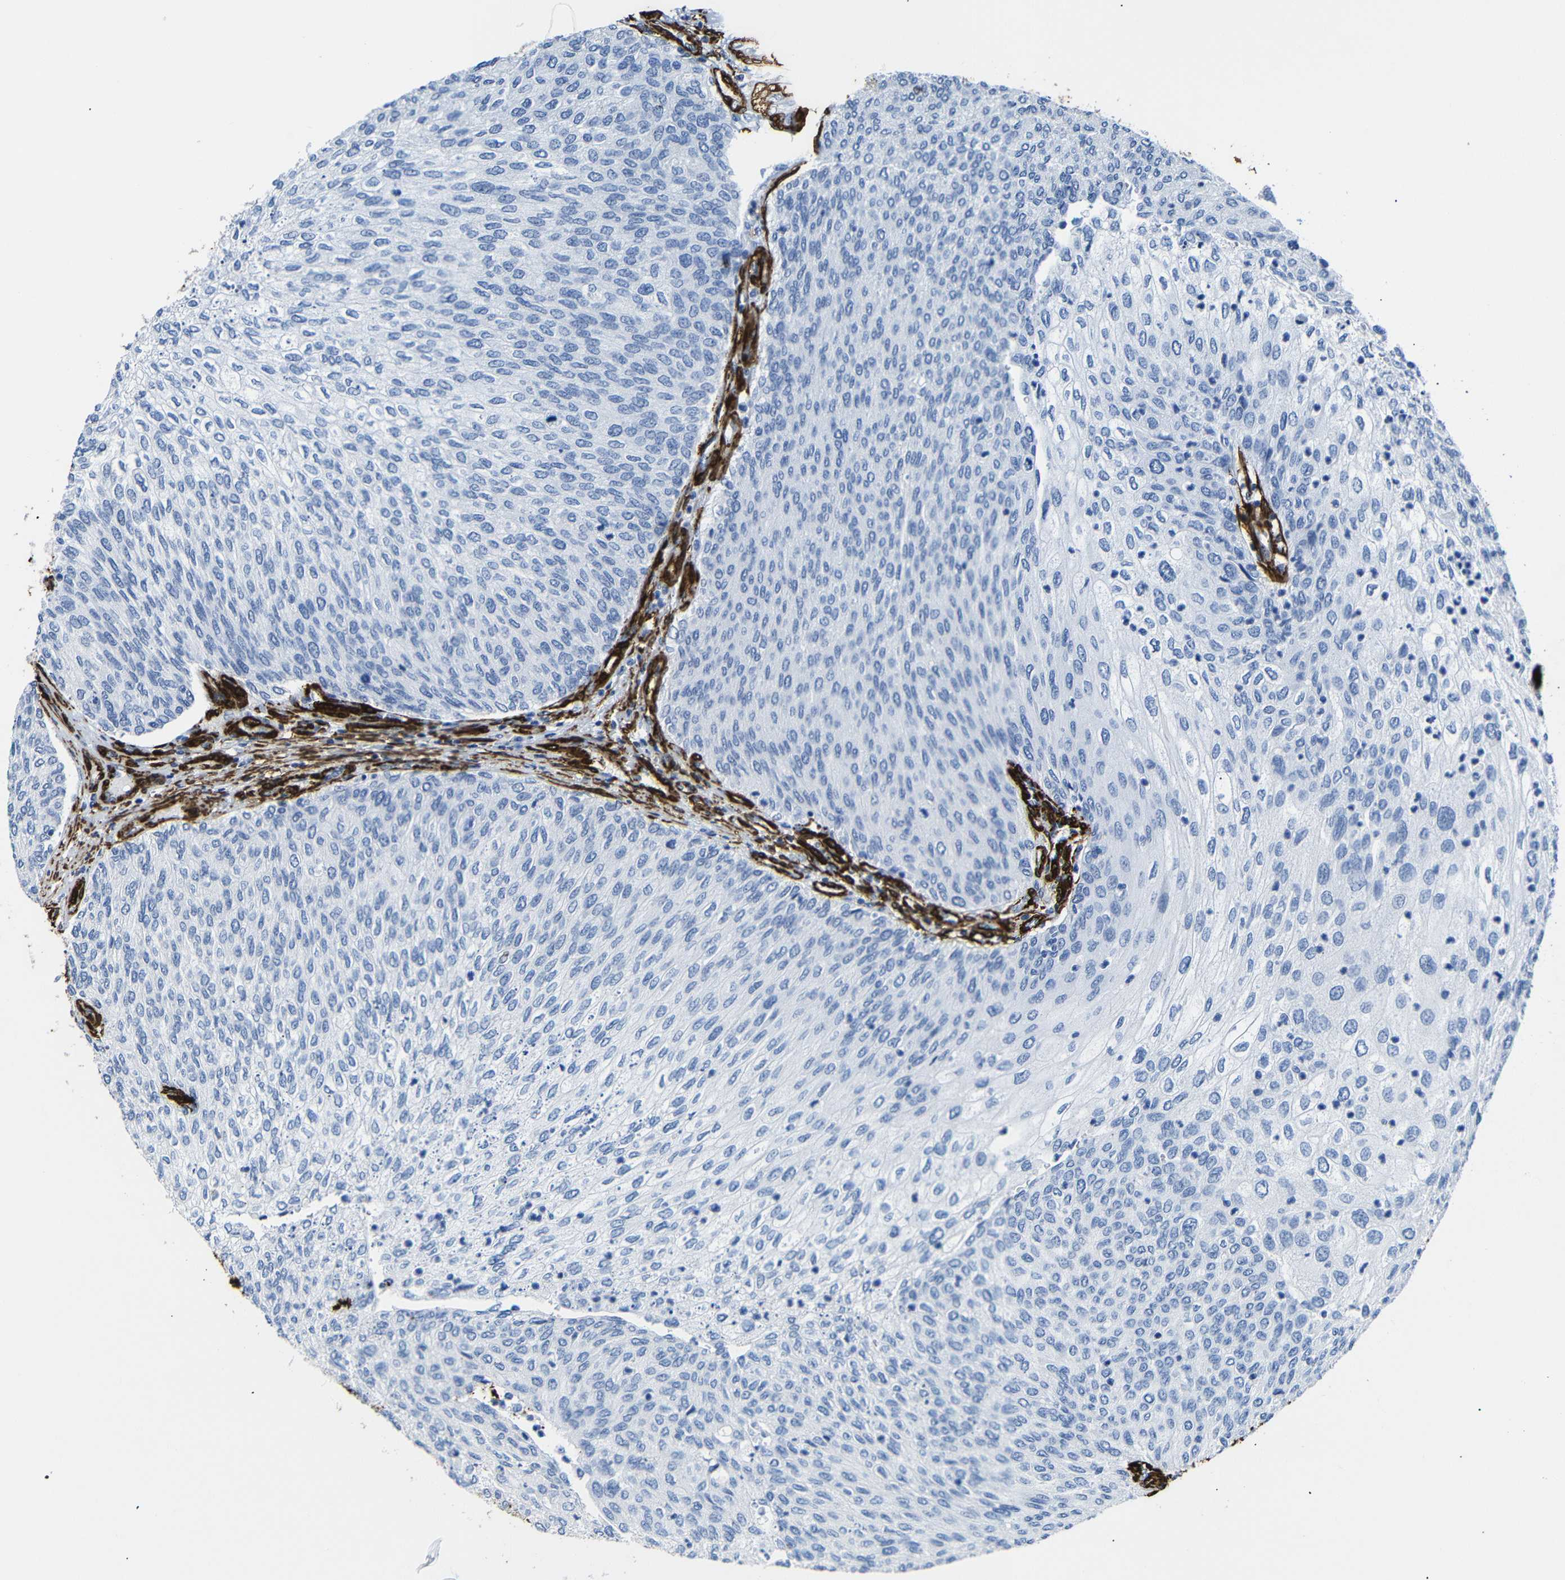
{"staining": {"intensity": "negative", "quantity": "none", "location": "none"}, "tissue": "urothelial cancer", "cell_type": "Tumor cells", "image_type": "cancer", "snomed": [{"axis": "morphology", "description": "Urothelial carcinoma, Low grade"}, {"axis": "topography", "description": "Urinary bladder"}], "caption": "Immunohistochemistry (IHC) of human urothelial cancer reveals no staining in tumor cells.", "gene": "ACTA2", "patient": {"sex": "female", "age": 79}}